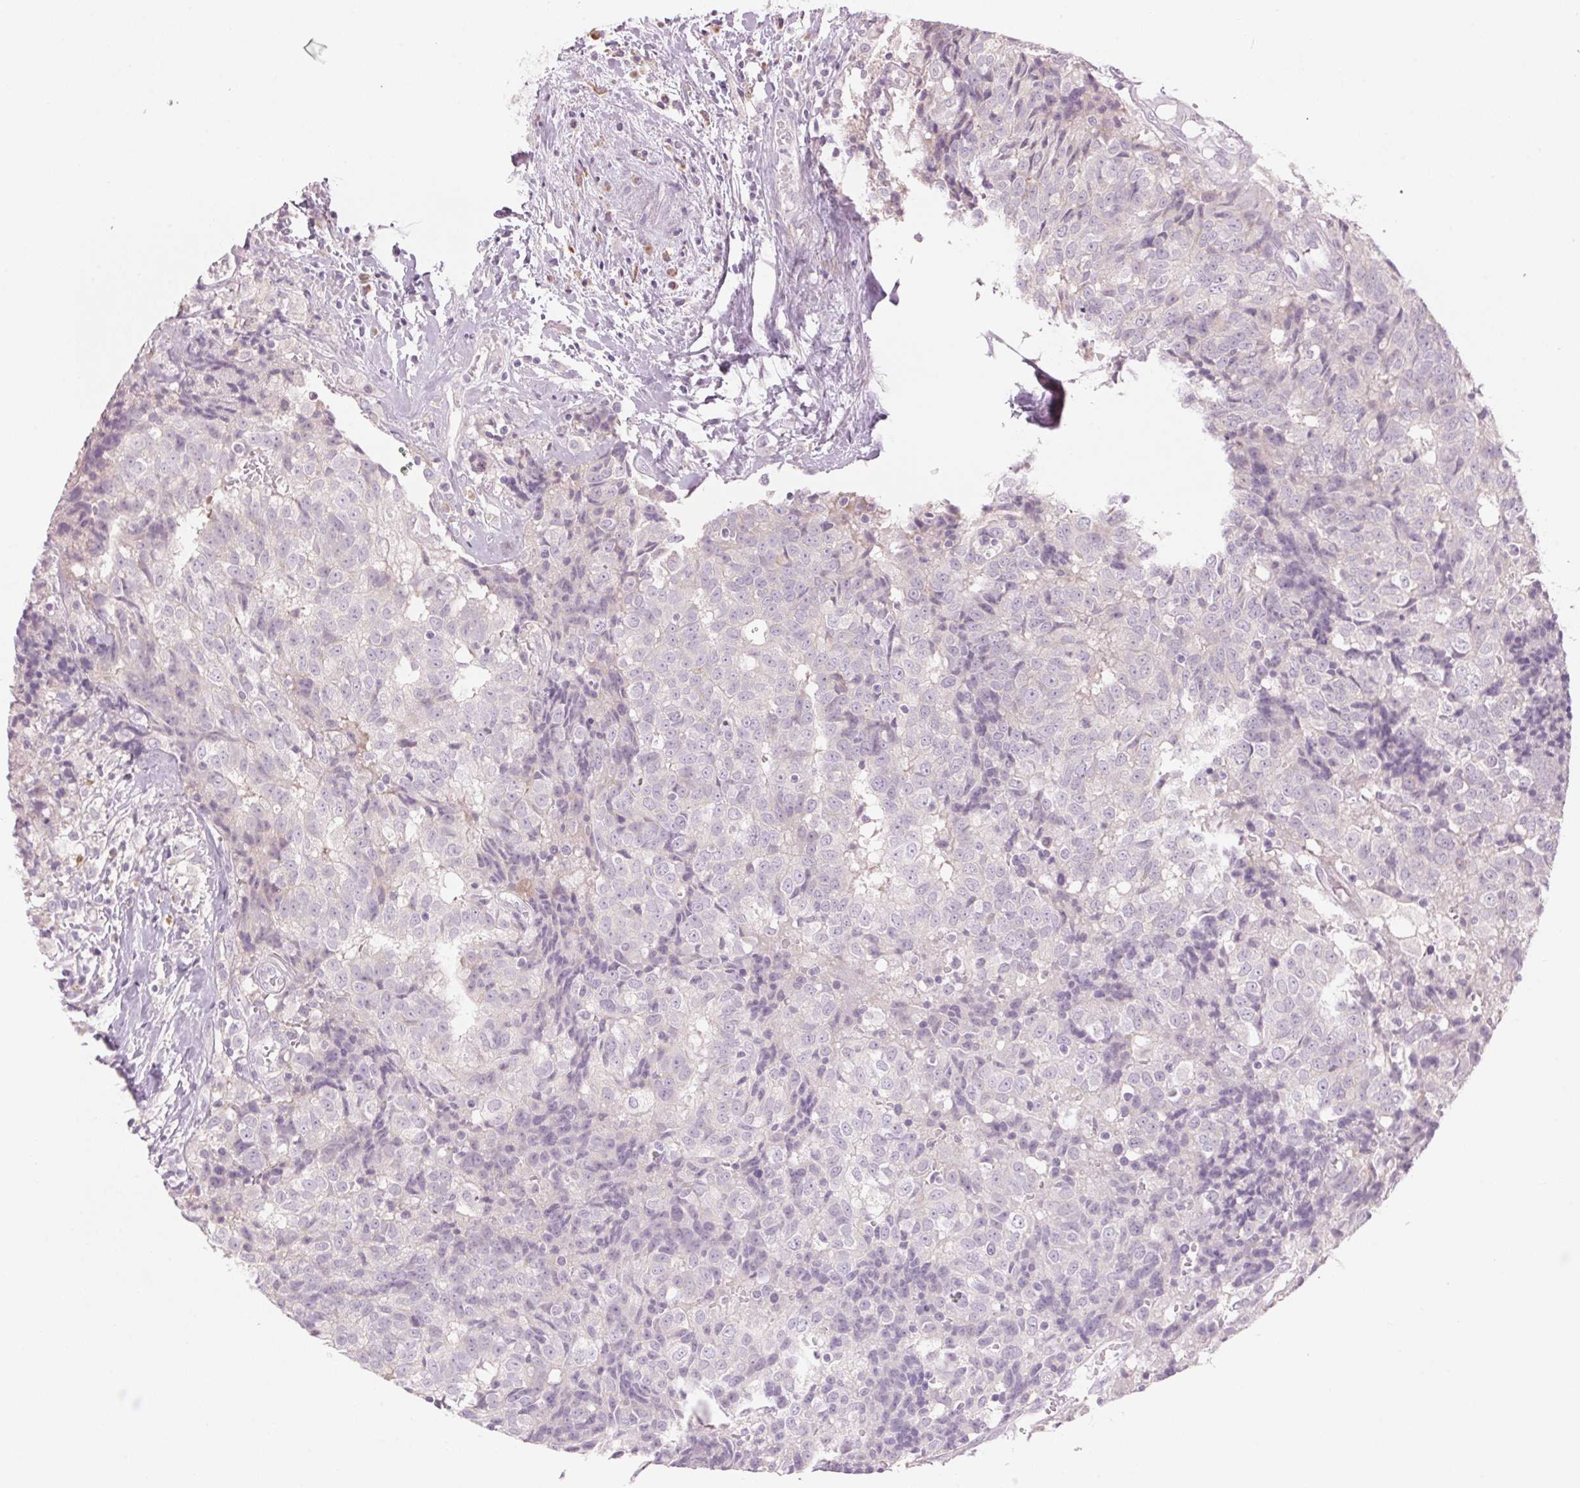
{"staining": {"intensity": "negative", "quantity": "none", "location": "none"}, "tissue": "prostate cancer", "cell_type": "Tumor cells", "image_type": "cancer", "snomed": [{"axis": "morphology", "description": "Adenocarcinoma, High grade"}, {"axis": "topography", "description": "Prostate and seminal vesicle, NOS"}], "caption": "There is no significant positivity in tumor cells of prostate high-grade adenocarcinoma. (DAB (3,3'-diaminobenzidine) IHC, high magnification).", "gene": "GNMT", "patient": {"sex": "male", "age": 60}}